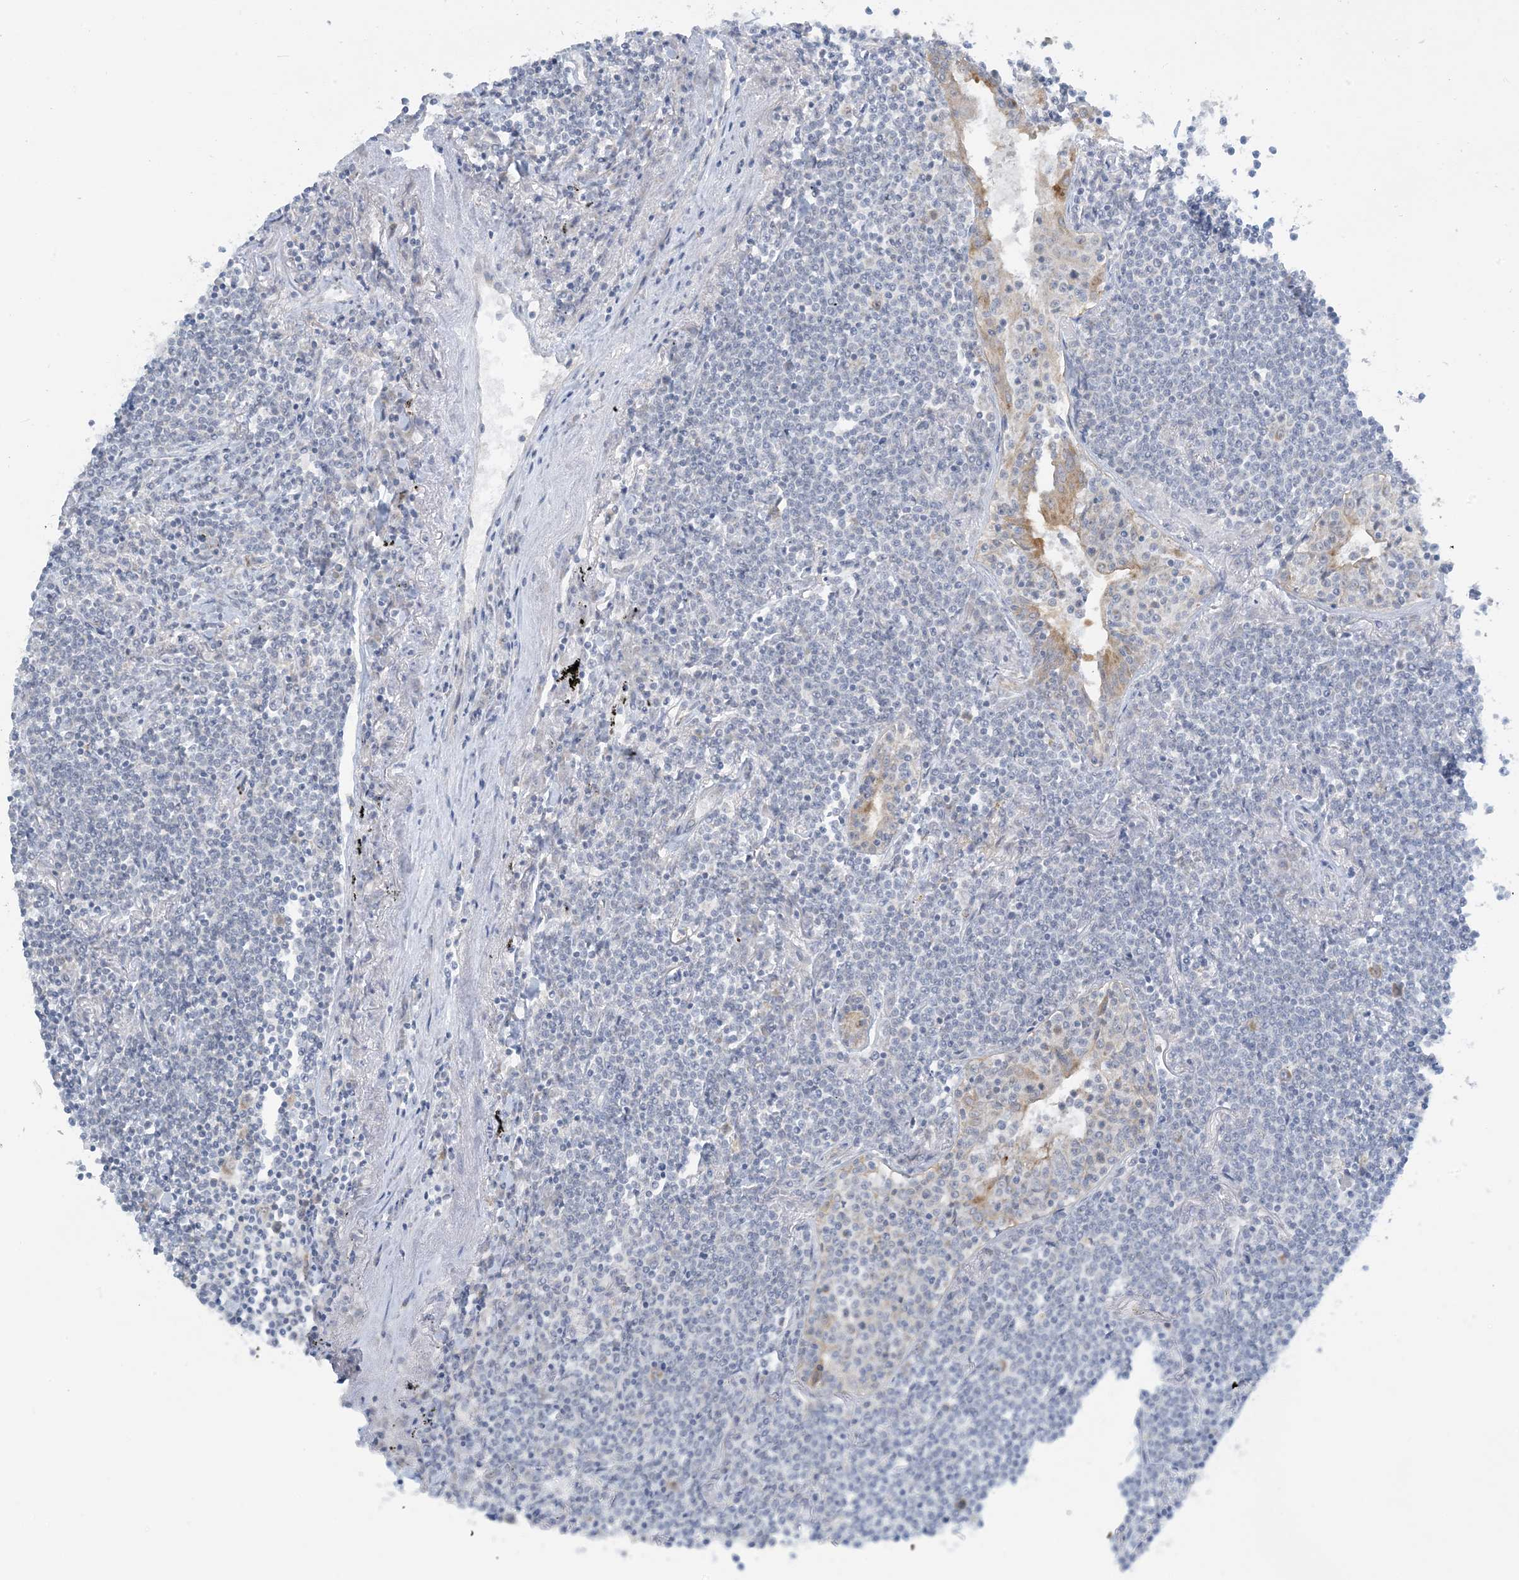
{"staining": {"intensity": "negative", "quantity": "none", "location": "none"}, "tissue": "lymphoma", "cell_type": "Tumor cells", "image_type": "cancer", "snomed": [{"axis": "morphology", "description": "Malignant lymphoma, non-Hodgkin's type, Low grade"}, {"axis": "topography", "description": "Lung"}], "caption": "DAB (3,3'-diaminobenzidine) immunohistochemical staining of human low-grade malignant lymphoma, non-Hodgkin's type shows no significant positivity in tumor cells.", "gene": "MRPS18A", "patient": {"sex": "female", "age": 71}}